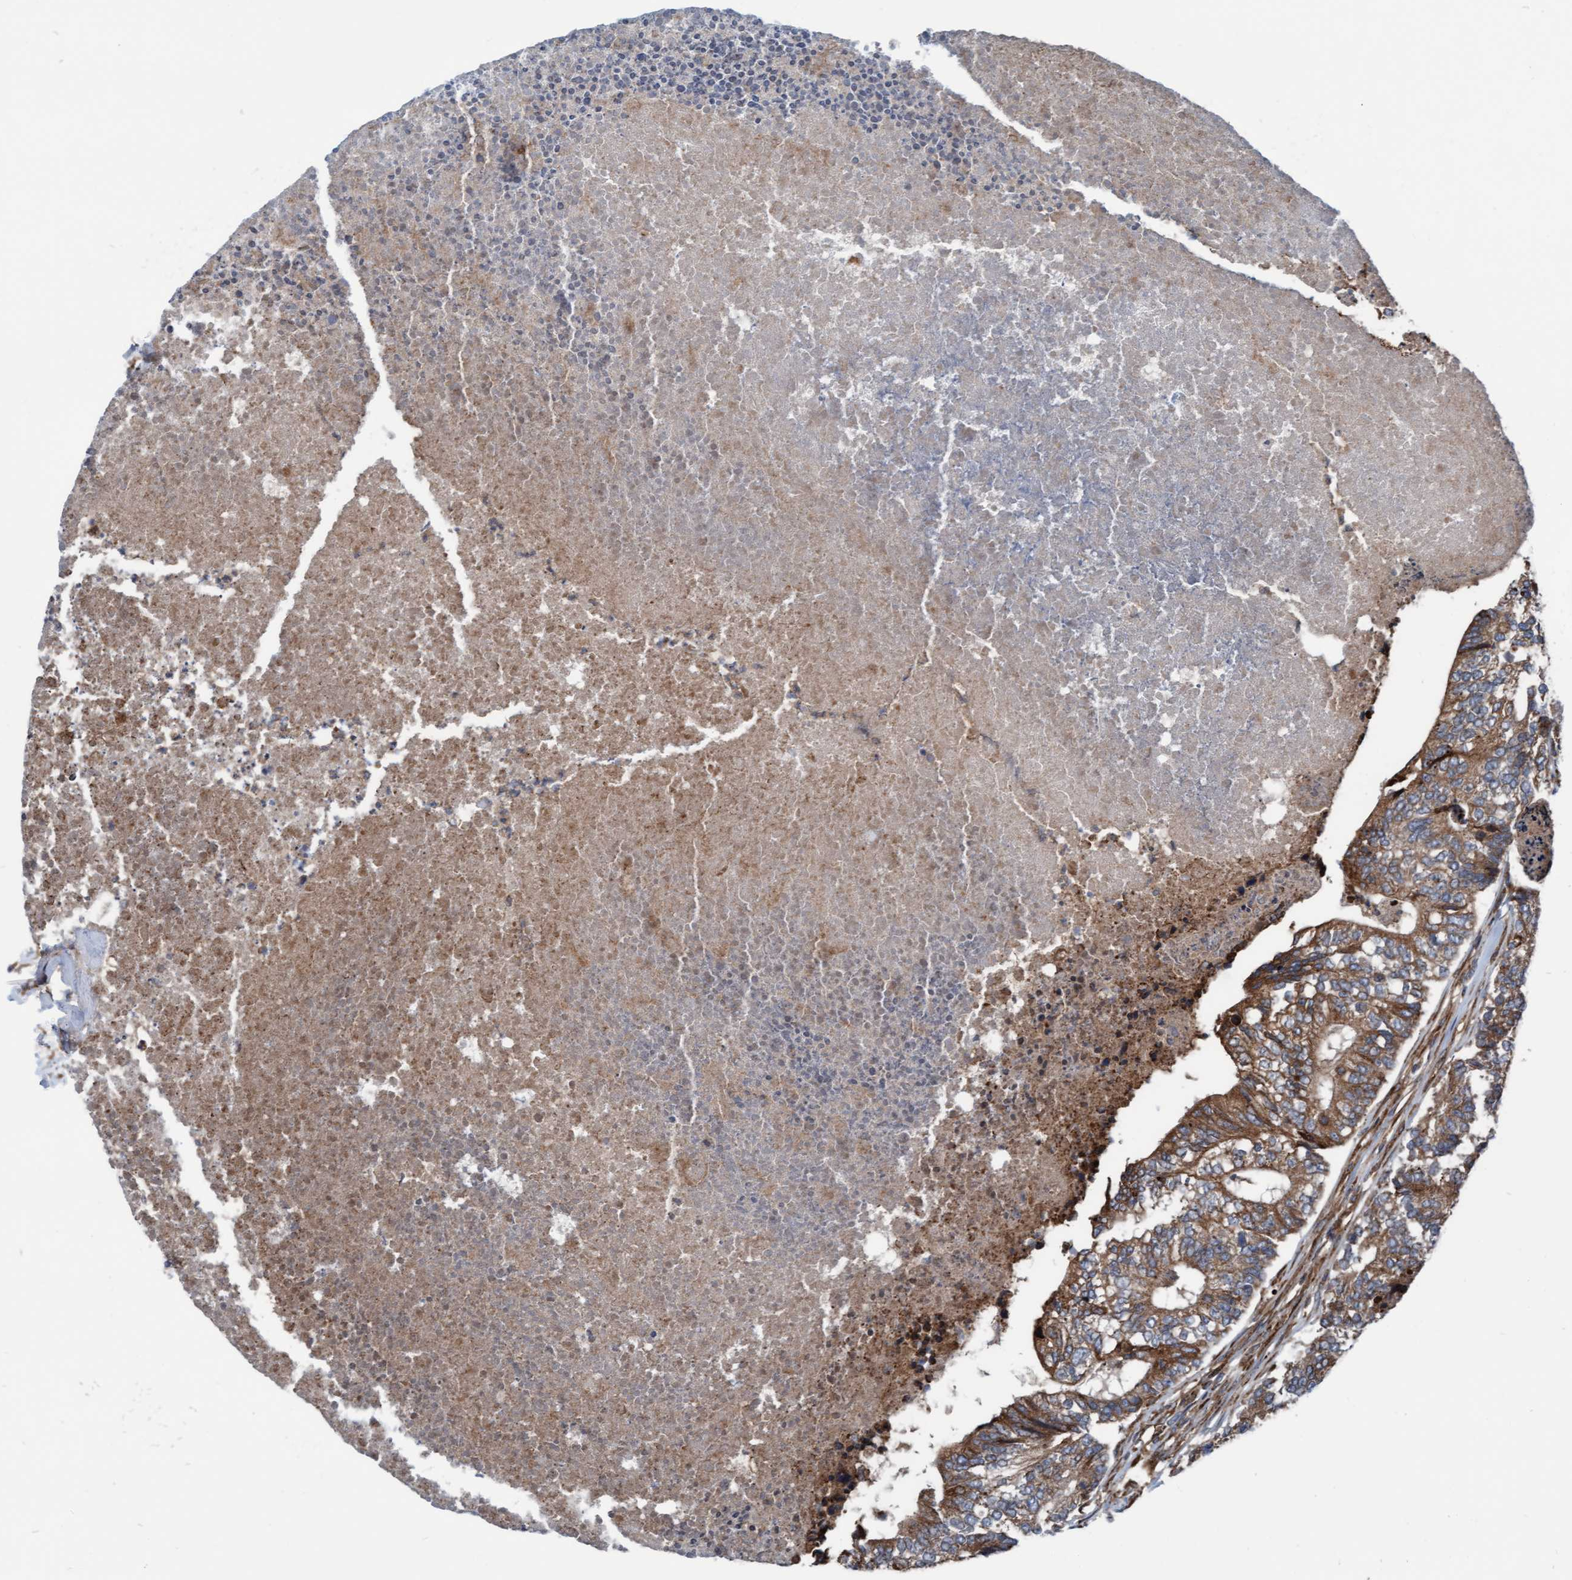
{"staining": {"intensity": "moderate", "quantity": ">75%", "location": "cytoplasmic/membranous"}, "tissue": "colorectal cancer", "cell_type": "Tumor cells", "image_type": "cancer", "snomed": [{"axis": "morphology", "description": "Adenocarcinoma, NOS"}, {"axis": "topography", "description": "Colon"}], "caption": "Protein staining by immunohistochemistry (IHC) shows moderate cytoplasmic/membranous positivity in approximately >75% of tumor cells in colorectal cancer.", "gene": "RAP1GAP2", "patient": {"sex": "female", "age": 67}}